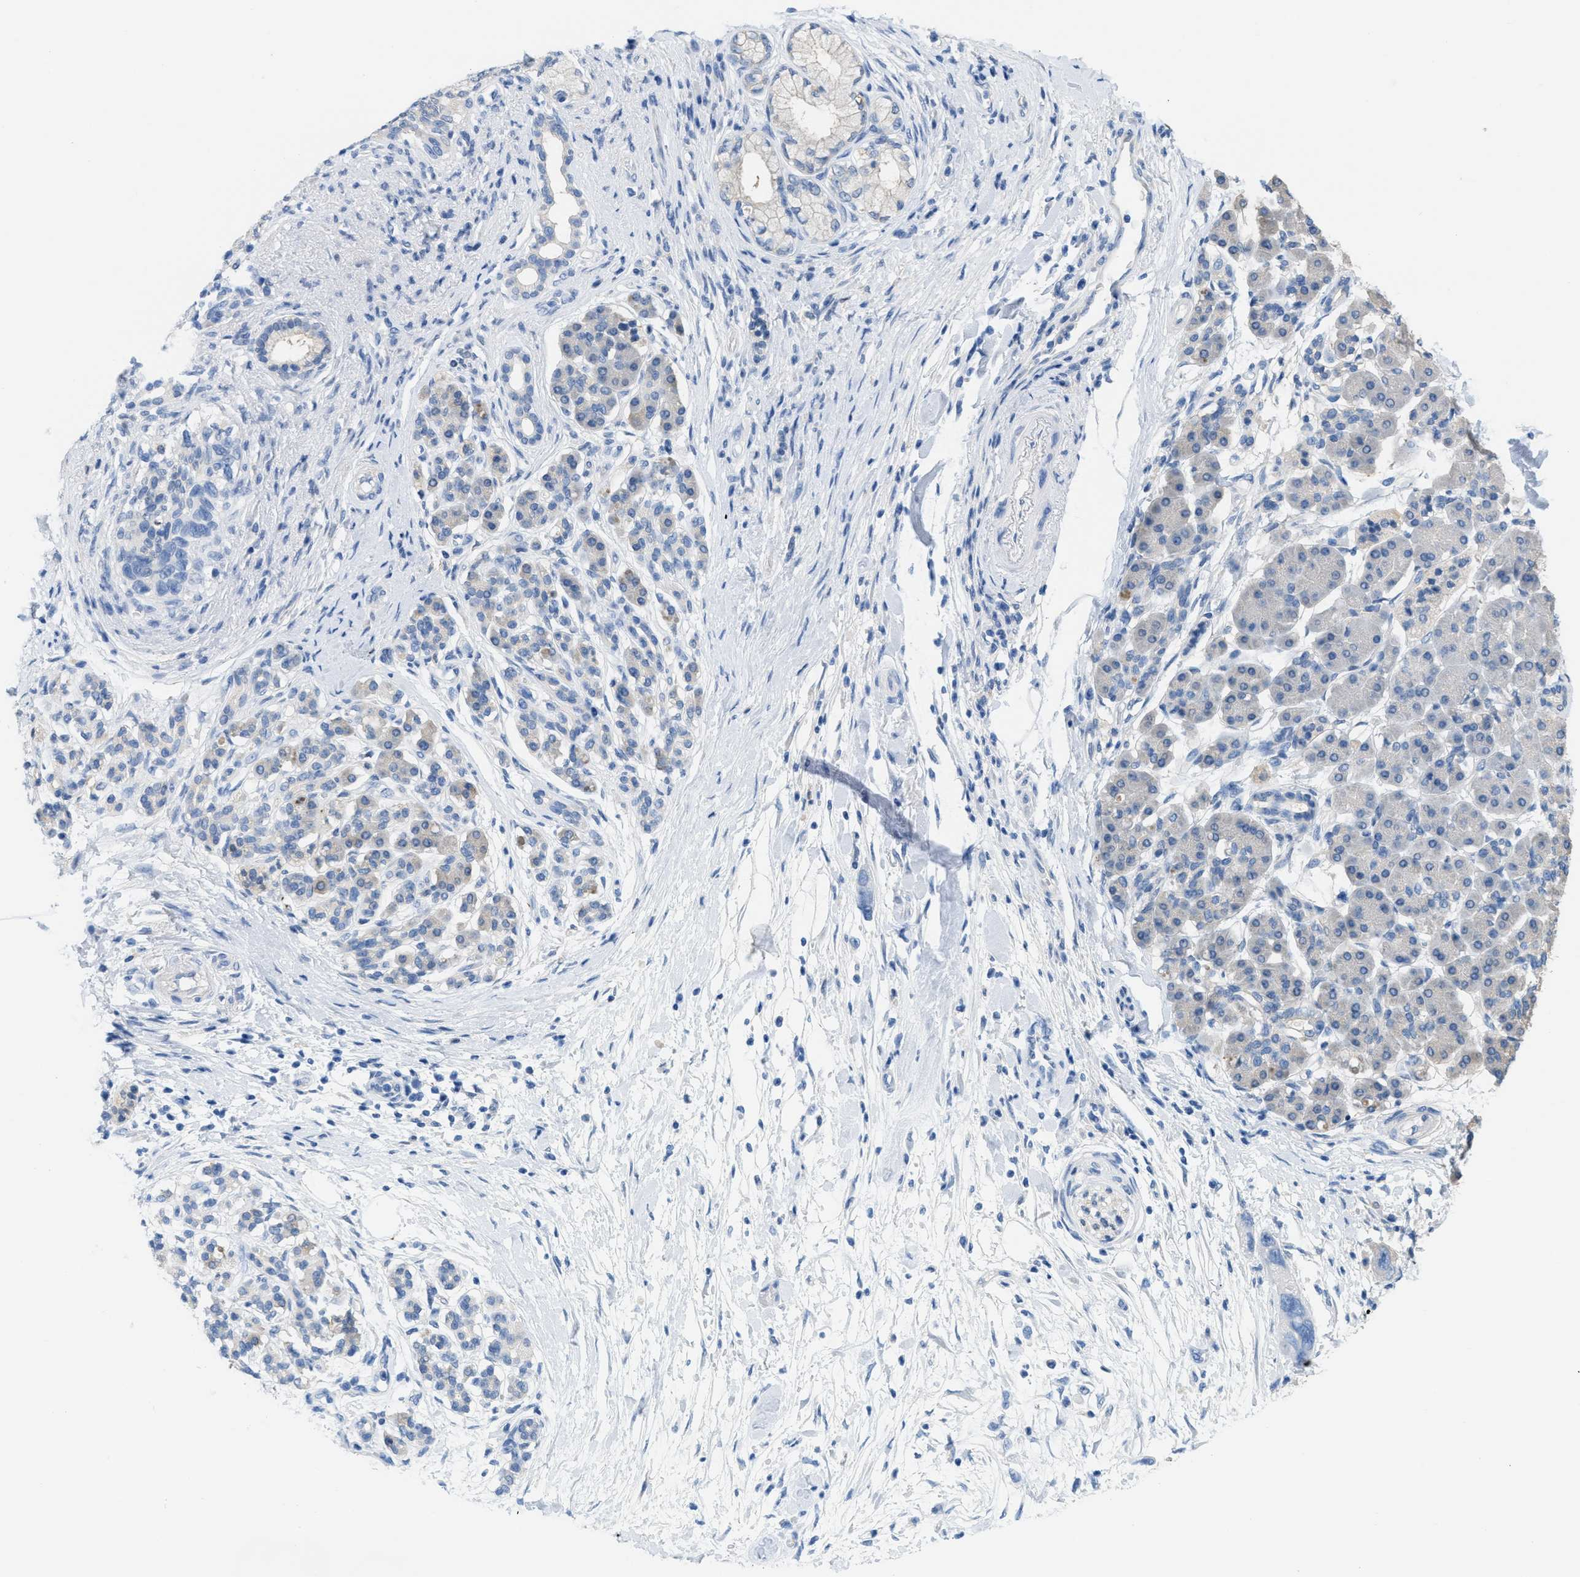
{"staining": {"intensity": "negative", "quantity": "none", "location": "none"}, "tissue": "pancreatic cancer", "cell_type": "Tumor cells", "image_type": "cancer", "snomed": [{"axis": "morphology", "description": "Normal tissue, NOS"}, {"axis": "morphology", "description": "Adenocarcinoma, NOS"}, {"axis": "topography", "description": "Pancreas"}], "caption": "Immunohistochemistry histopathology image of neoplastic tissue: pancreatic adenocarcinoma stained with DAB (3,3'-diaminobenzidine) reveals no significant protein staining in tumor cells. (DAB immunohistochemistry, high magnification).", "gene": "ASGR1", "patient": {"sex": "female", "age": 71}}